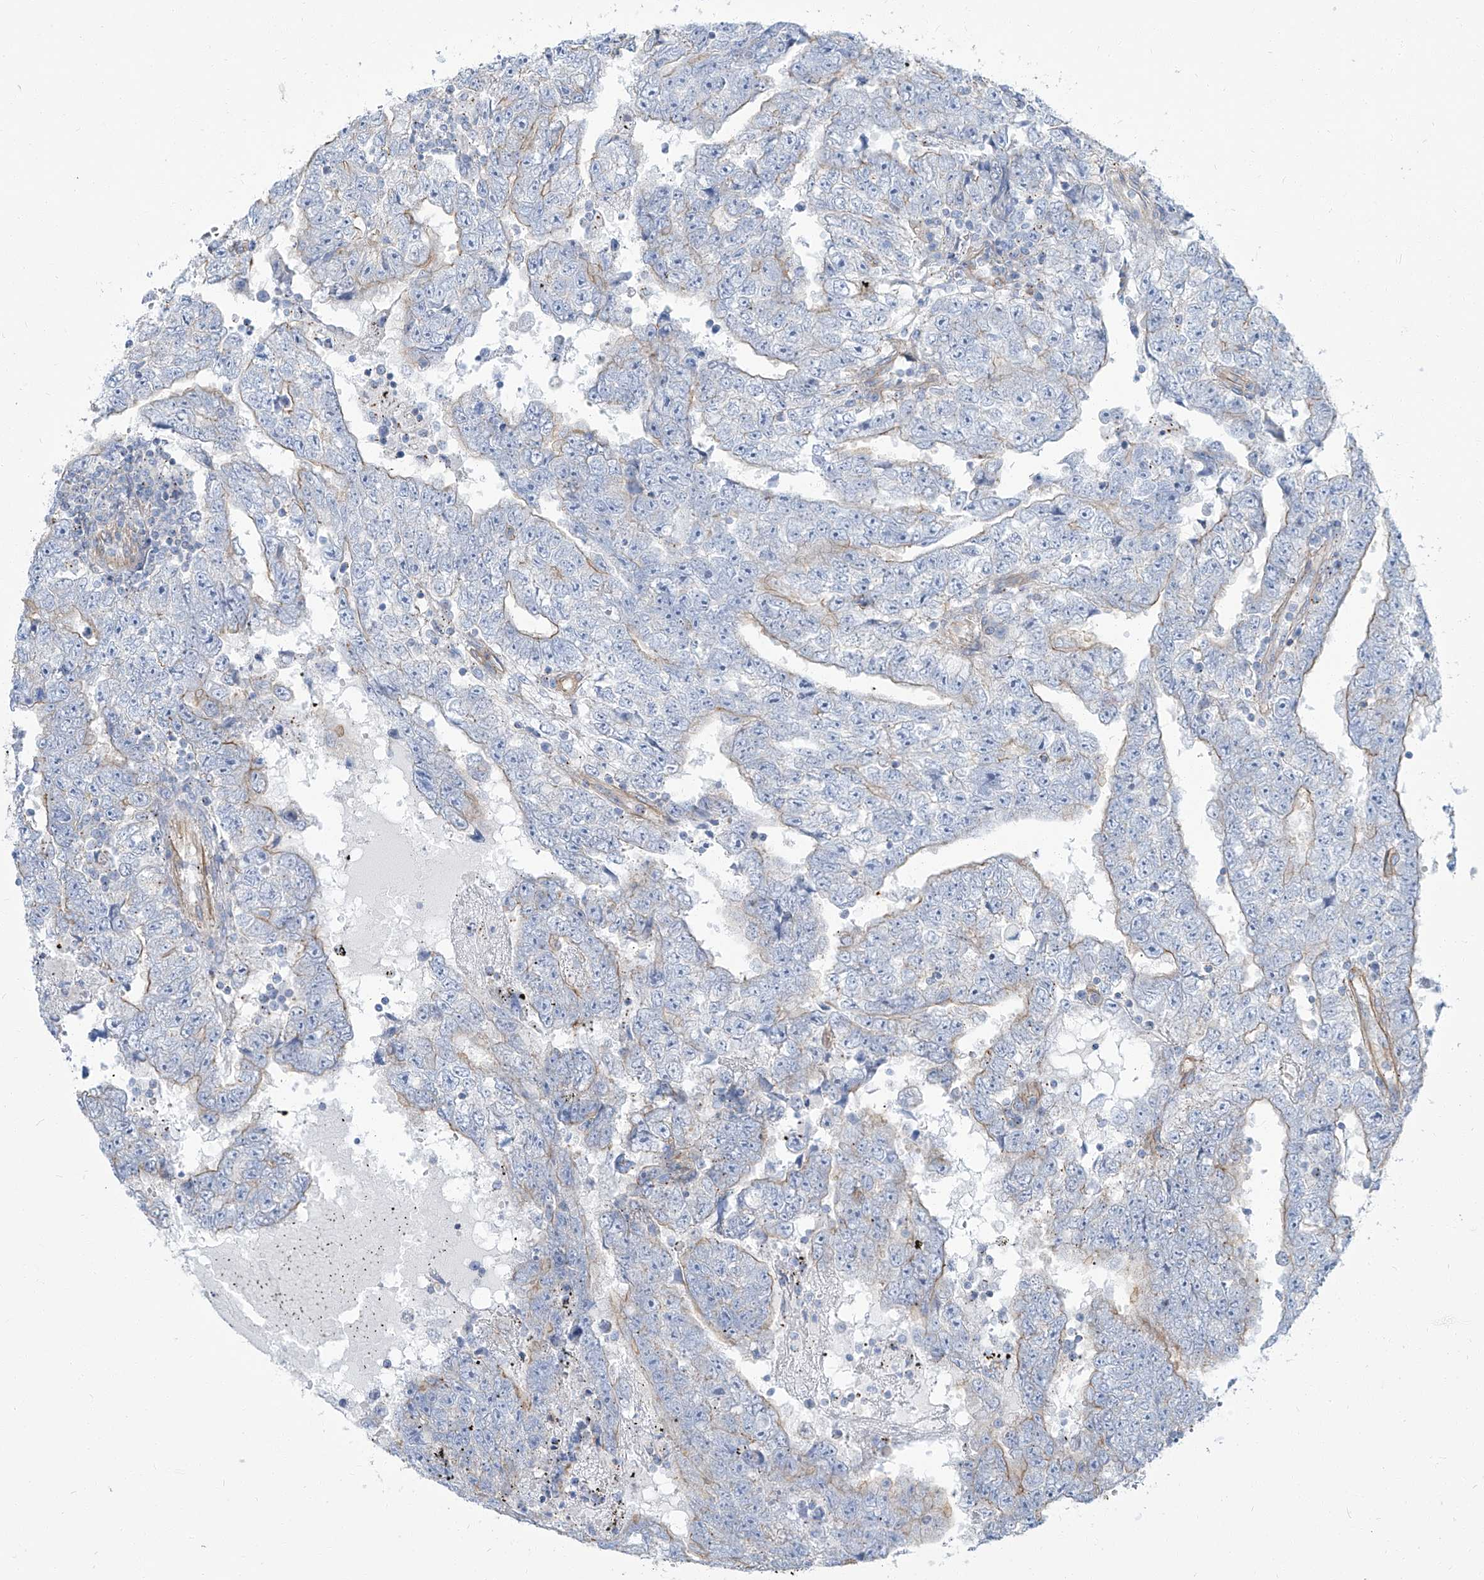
{"staining": {"intensity": "weak", "quantity": "25%-75%", "location": "cytoplasmic/membranous"}, "tissue": "testis cancer", "cell_type": "Tumor cells", "image_type": "cancer", "snomed": [{"axis": "morphology", "description": "Carcinoma, Embryonal, NOS"}, {"axis": "topography", "description": "Testis"}], "caption": "Immunohistochemistry image of human testis embryonal carcinoma stained for a protein (brown), which demonstrates low levels of weak cytoplasmic/membranous expression in about 25%-75% of tumor cells.", "gene": "TXLNB", "patient": {"sex": "male", "age": 25}}